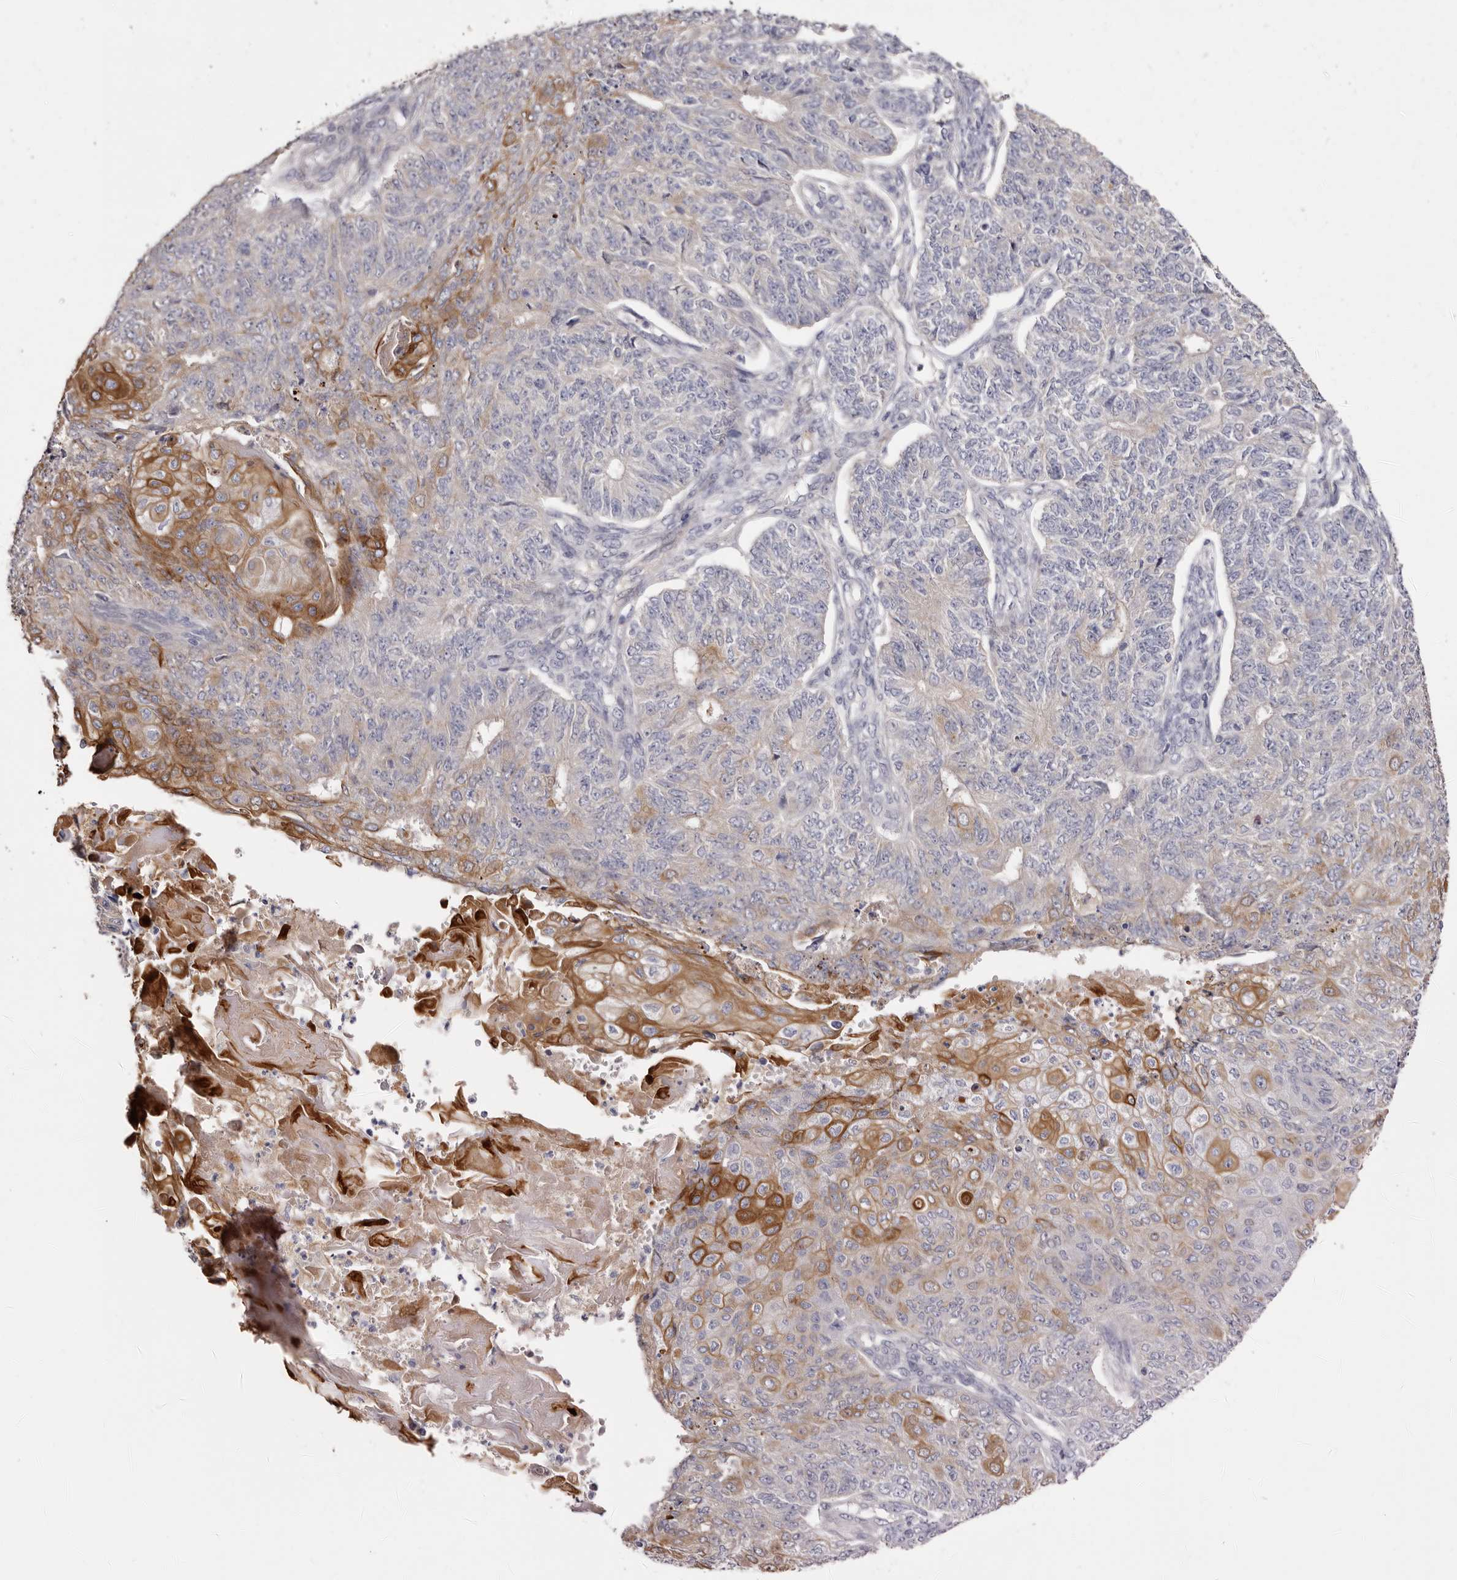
{"staining": {"intensity": "moderate", "quantity": "<25%", "location": "cytoplasmic/membranous"}, "tissue": "endometrial cancer", "cell_type": "Tumor cells", "image_type": "cancer", "snomed": [{"axis": "morphology", "description": "Adenocarcinoma, NOS"}, {"axis": "topography", "description": "Endometrium"}], "caption": "This micrograph demonstrates immunohistochemistry staining of adenocarcinoma (endometrial), with low moderate cytoplasmic/membranous positivity in approximately <25% of tumor cells.", "gene": "STK16", "patient": {"sex": "female", "age": 32}}